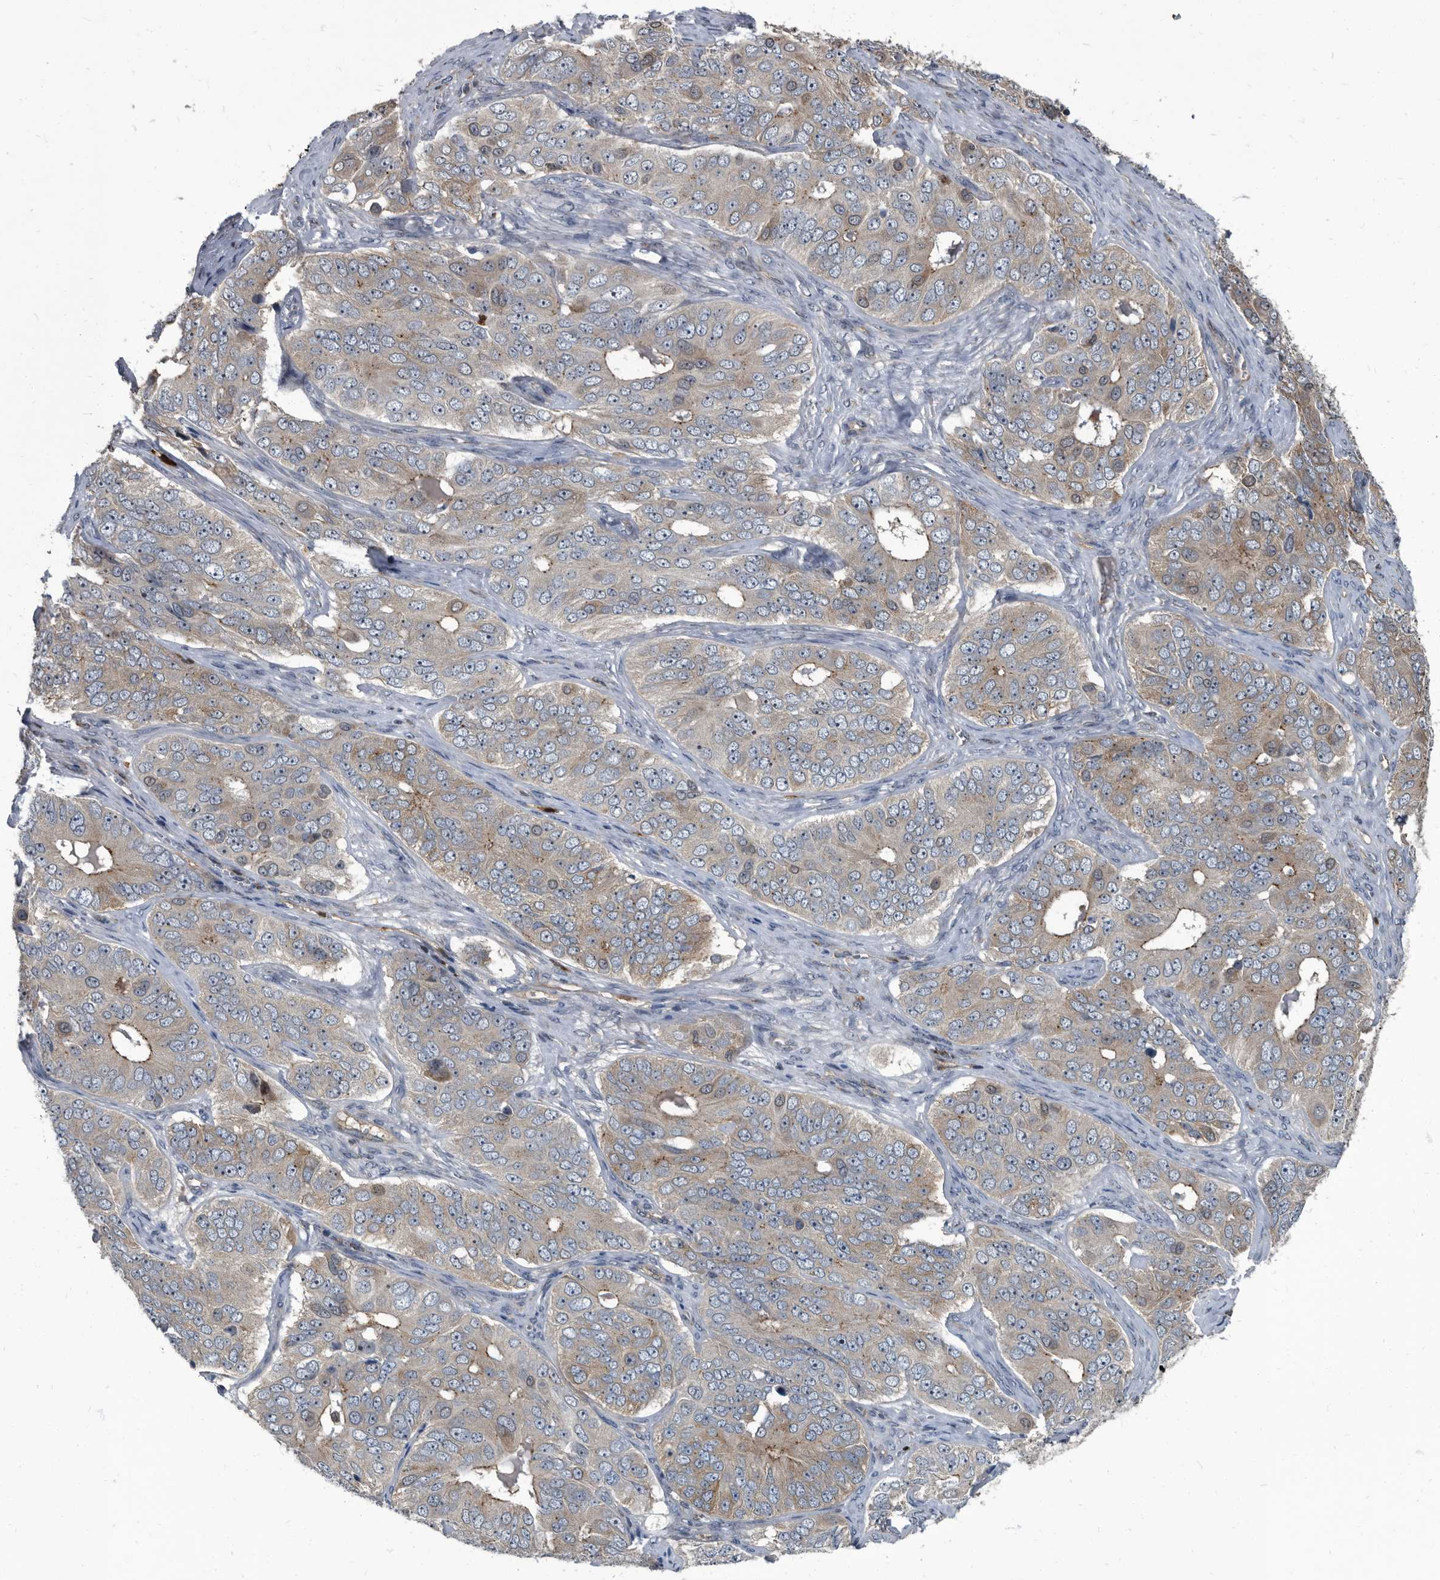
{"staining": {"intensity": "weak", "quantity": "<25%", "location": "cytoplasmic/membranous"}, "tissue": "ovarian cancer", "cell_type": "Tumor cells", "image_type": "cancer", "snomed": [{"axis": "morphology", "description": "Carcinoma, endometroid"}, {"axis": "topography", "description": "Ovary"}], "caption": "DAB immunohistochemical staining of endometroid carcinoma (ovarian) shows no significant positivity in tumor cells. (Brightfield microscopy of DAB immunohistochemistry (IHC) at high magnification).", "gene": "CDV3", "patient": {"sex": "female", "age": 51}}